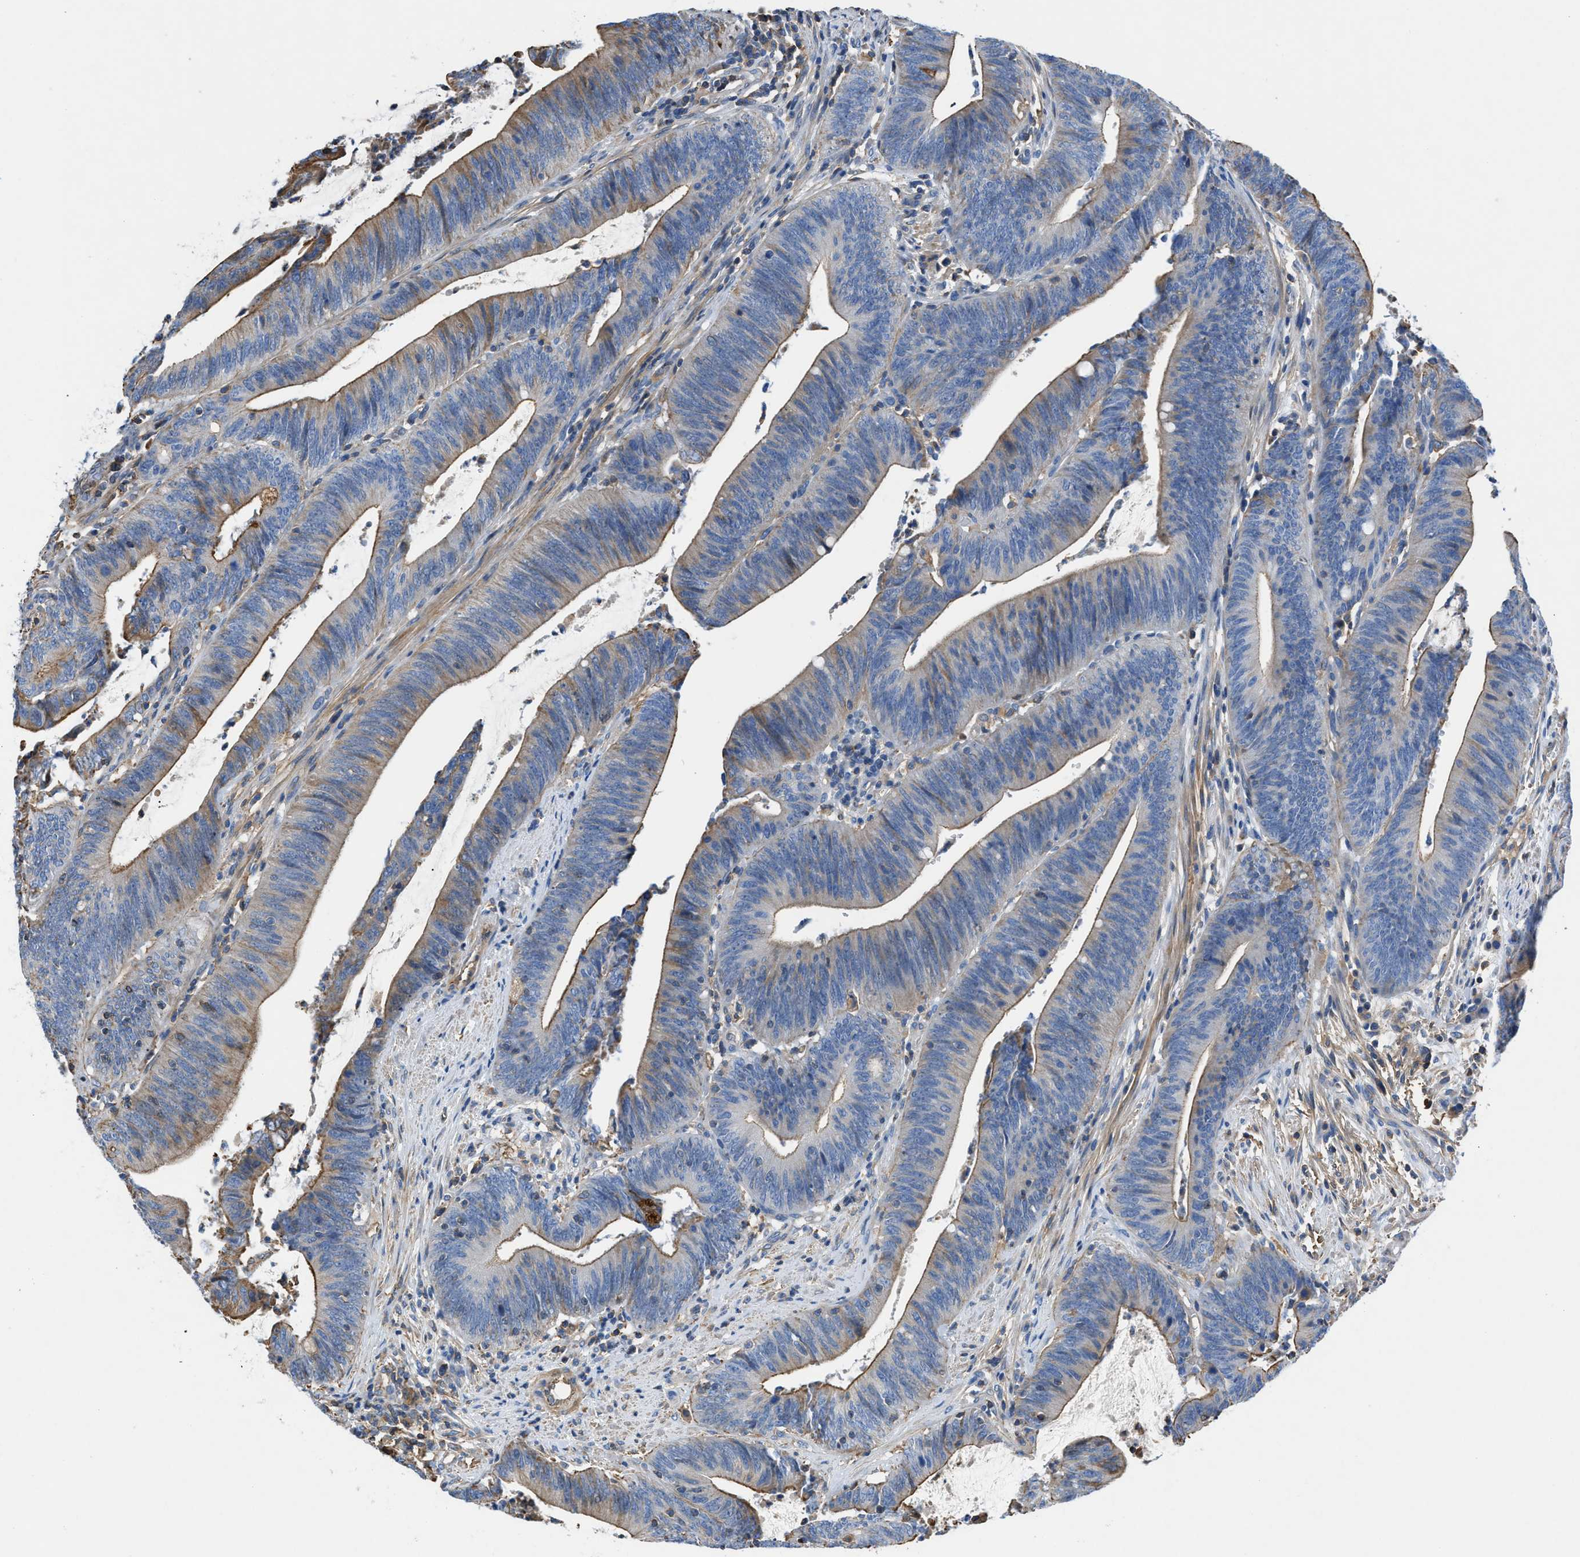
{"staining": {"intensity": "moderate", "quantity": "<25%", "location": "cytoplasmic/membranous"}, "tissue": "colorectal cancer", "cell_type": "Tumor cells", "image_type": "cancer", "snomed": [{"axis": "morphology", "description": "Normal tissue, NOS"}, {"axis": "morphology", "description": "Adenocarcinoma, NOS"}, {"axis": "topography", "description": "Rectum"}], "caption": "There is low levels of moderate cytoplasmic/membranous expression in tumor cells of adenocarcinoma (colorectal), as demonstrated by immunohistochemical staining (brown color).", "gene": "ATP6V0D1", "patient": {"sex": "female", "age": 66}}